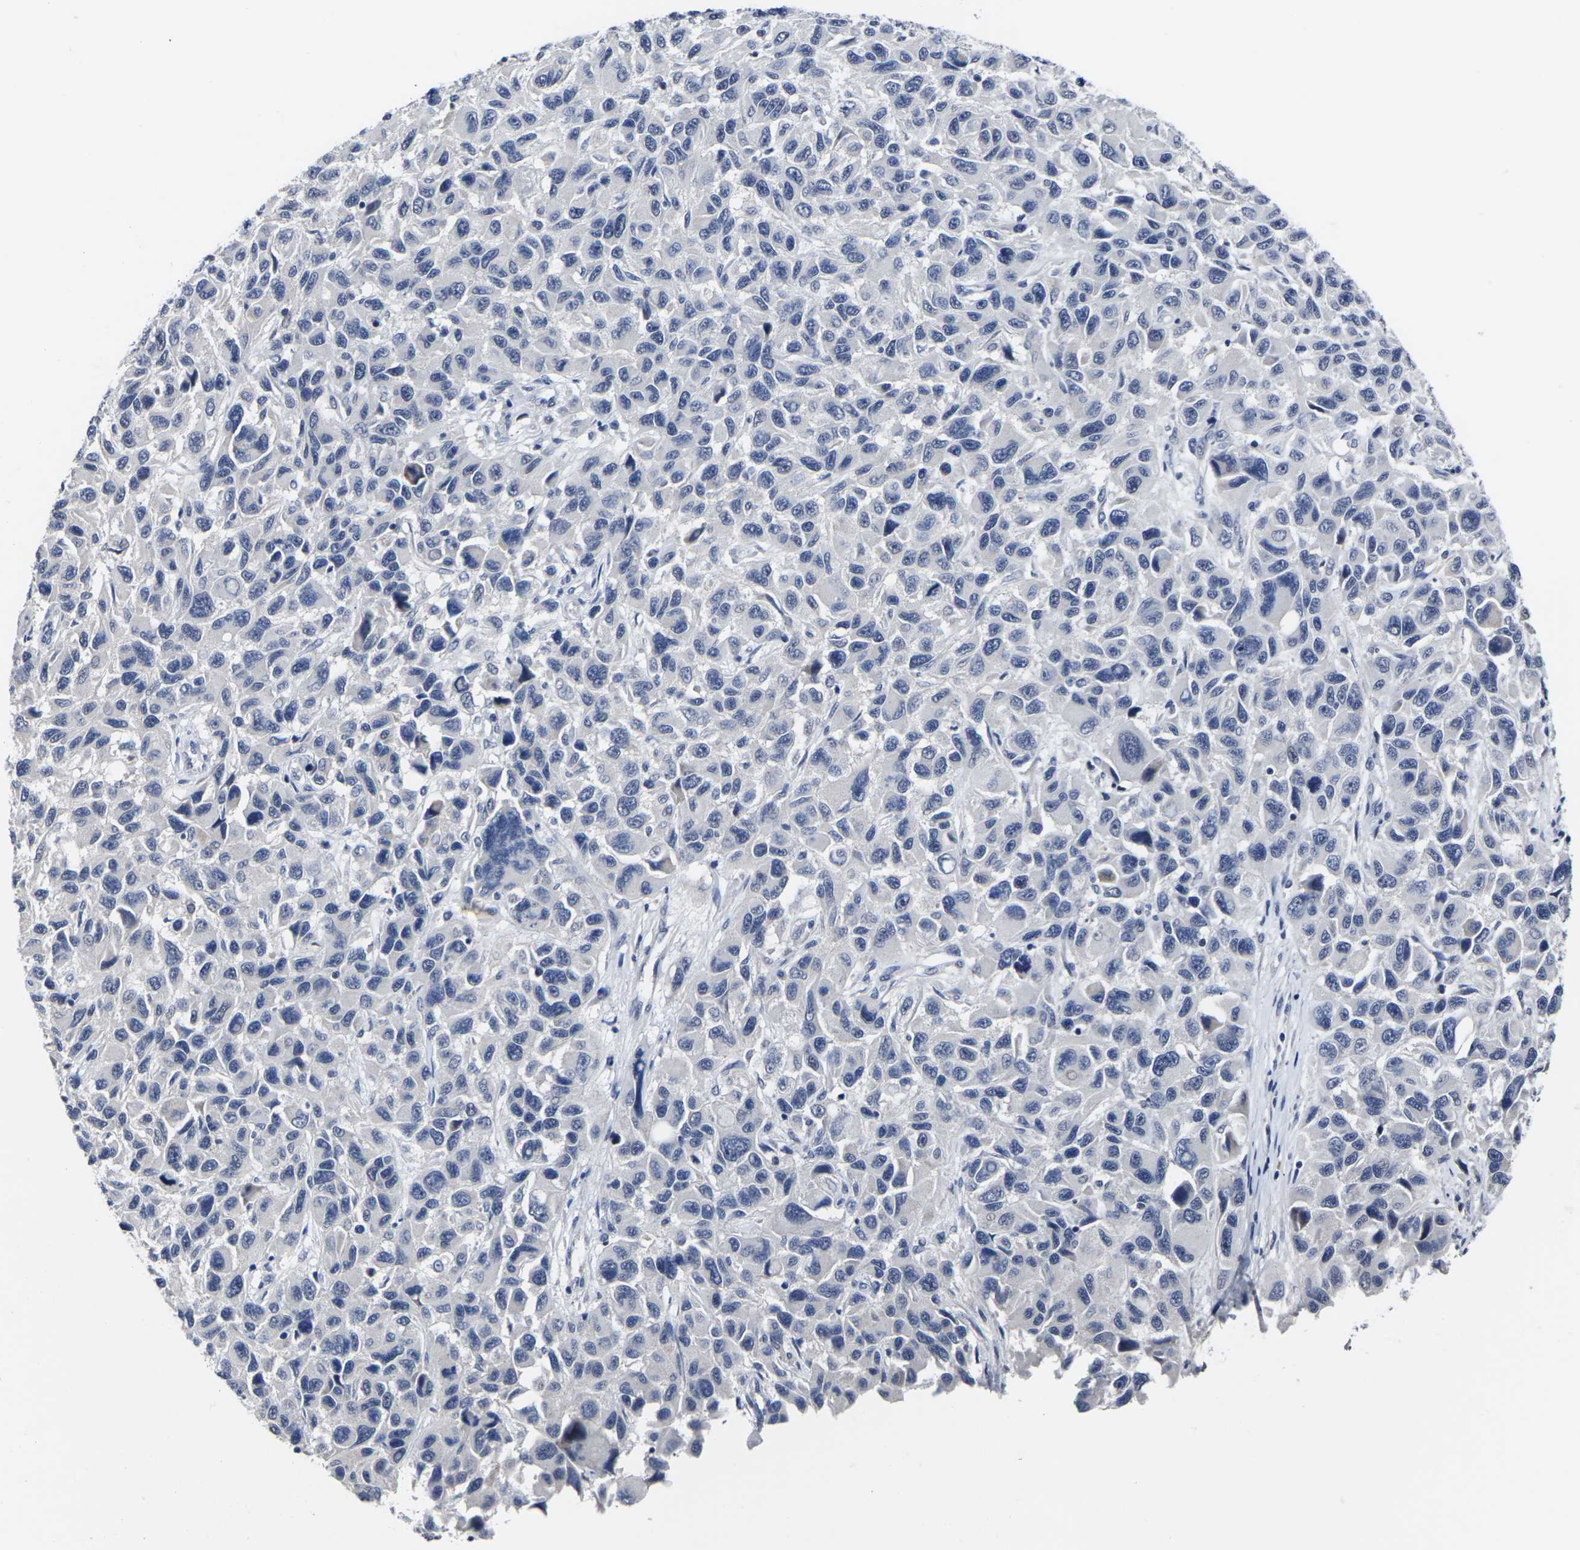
{"staining": {"intensity": "negative", "quantity": "none", "location": "none"}, "tissue": "melanoma", "cell_type": "Tumor cells", "image_type": "cancer", "snomed": [{"axis": "morphology", "description": "Malignant melanoma, NOS"}, {"axis": "topography", "description": "Skin"}], "caption": "This micrograph is of malignant melanoma stained with immunohistochemistry to label a protein in brown with the nuclei are counter-stained blue. There is no expression in tumor cells. The staining is performed using DAB (3,3'-diaminobenzidine) brown chromogen with nuclei counter-stained in using hematoxylin.", "gene": "MSANTD4", "patient": {"sex": "male", "age": 53}}